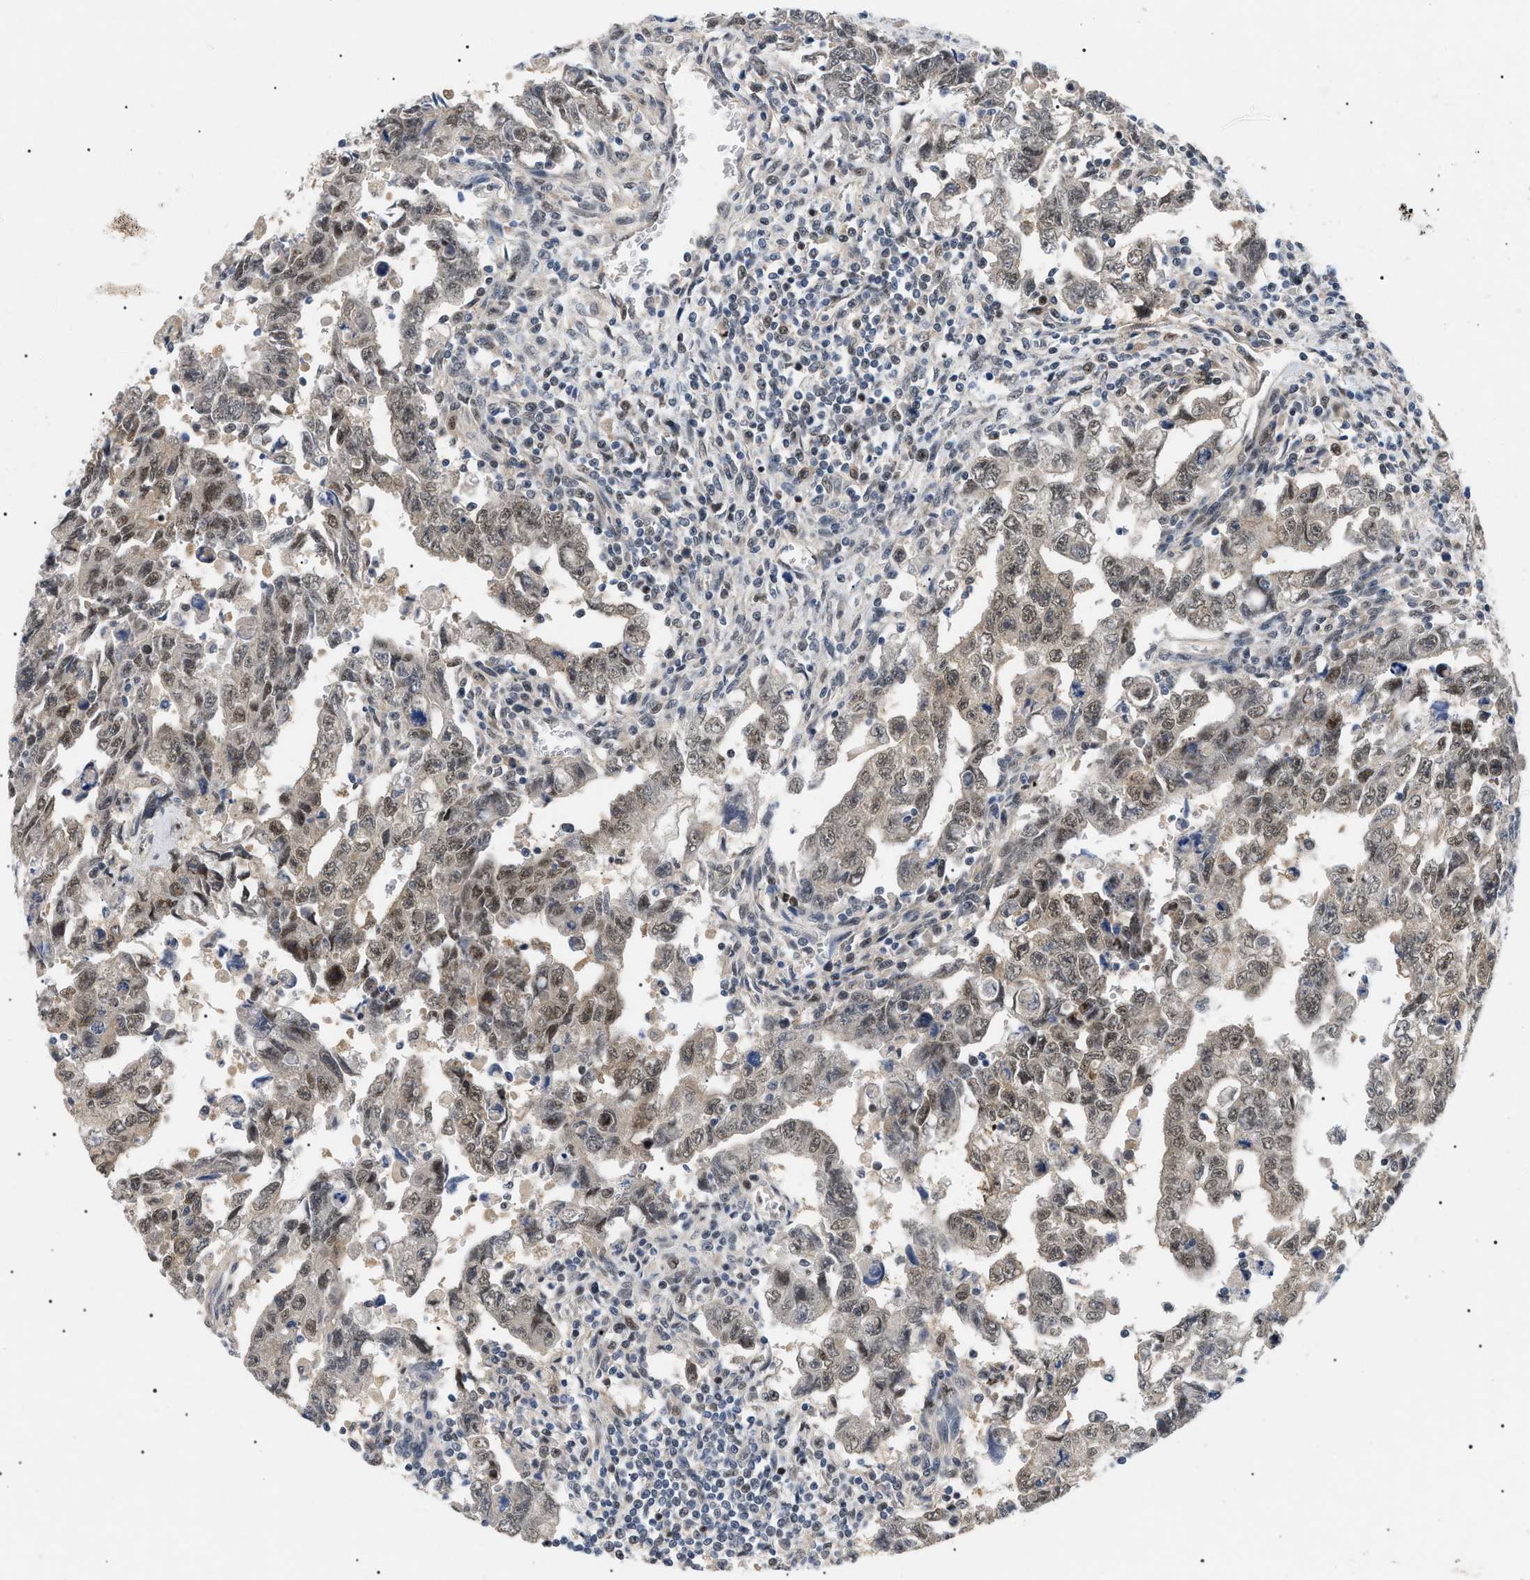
{"staining": {"intensity": "moderate", "quantity": ">75%", "location": "cytoplasmic/membranous,nuclear"}, "tissue": "testis cancer", "cell_type": "Tumor cells", "image_type": "cancer", "snomed": [{"axis": "morphology", "description": "Carcinoma, Embryonal, NOS"}, {"axis": "topography", "description": "Testis"}], "caption": "The photomicrograph shows staining of testis cancer (embryonal carcinoma), revealing moderate cytoplasmic/membranous and nuclear protein expression (brown color) within tumor cells. (IHC, brightfield microscopy, high magnification).", "gene": "GARRE1", "patient": {"sex": "male", "age": 28}}